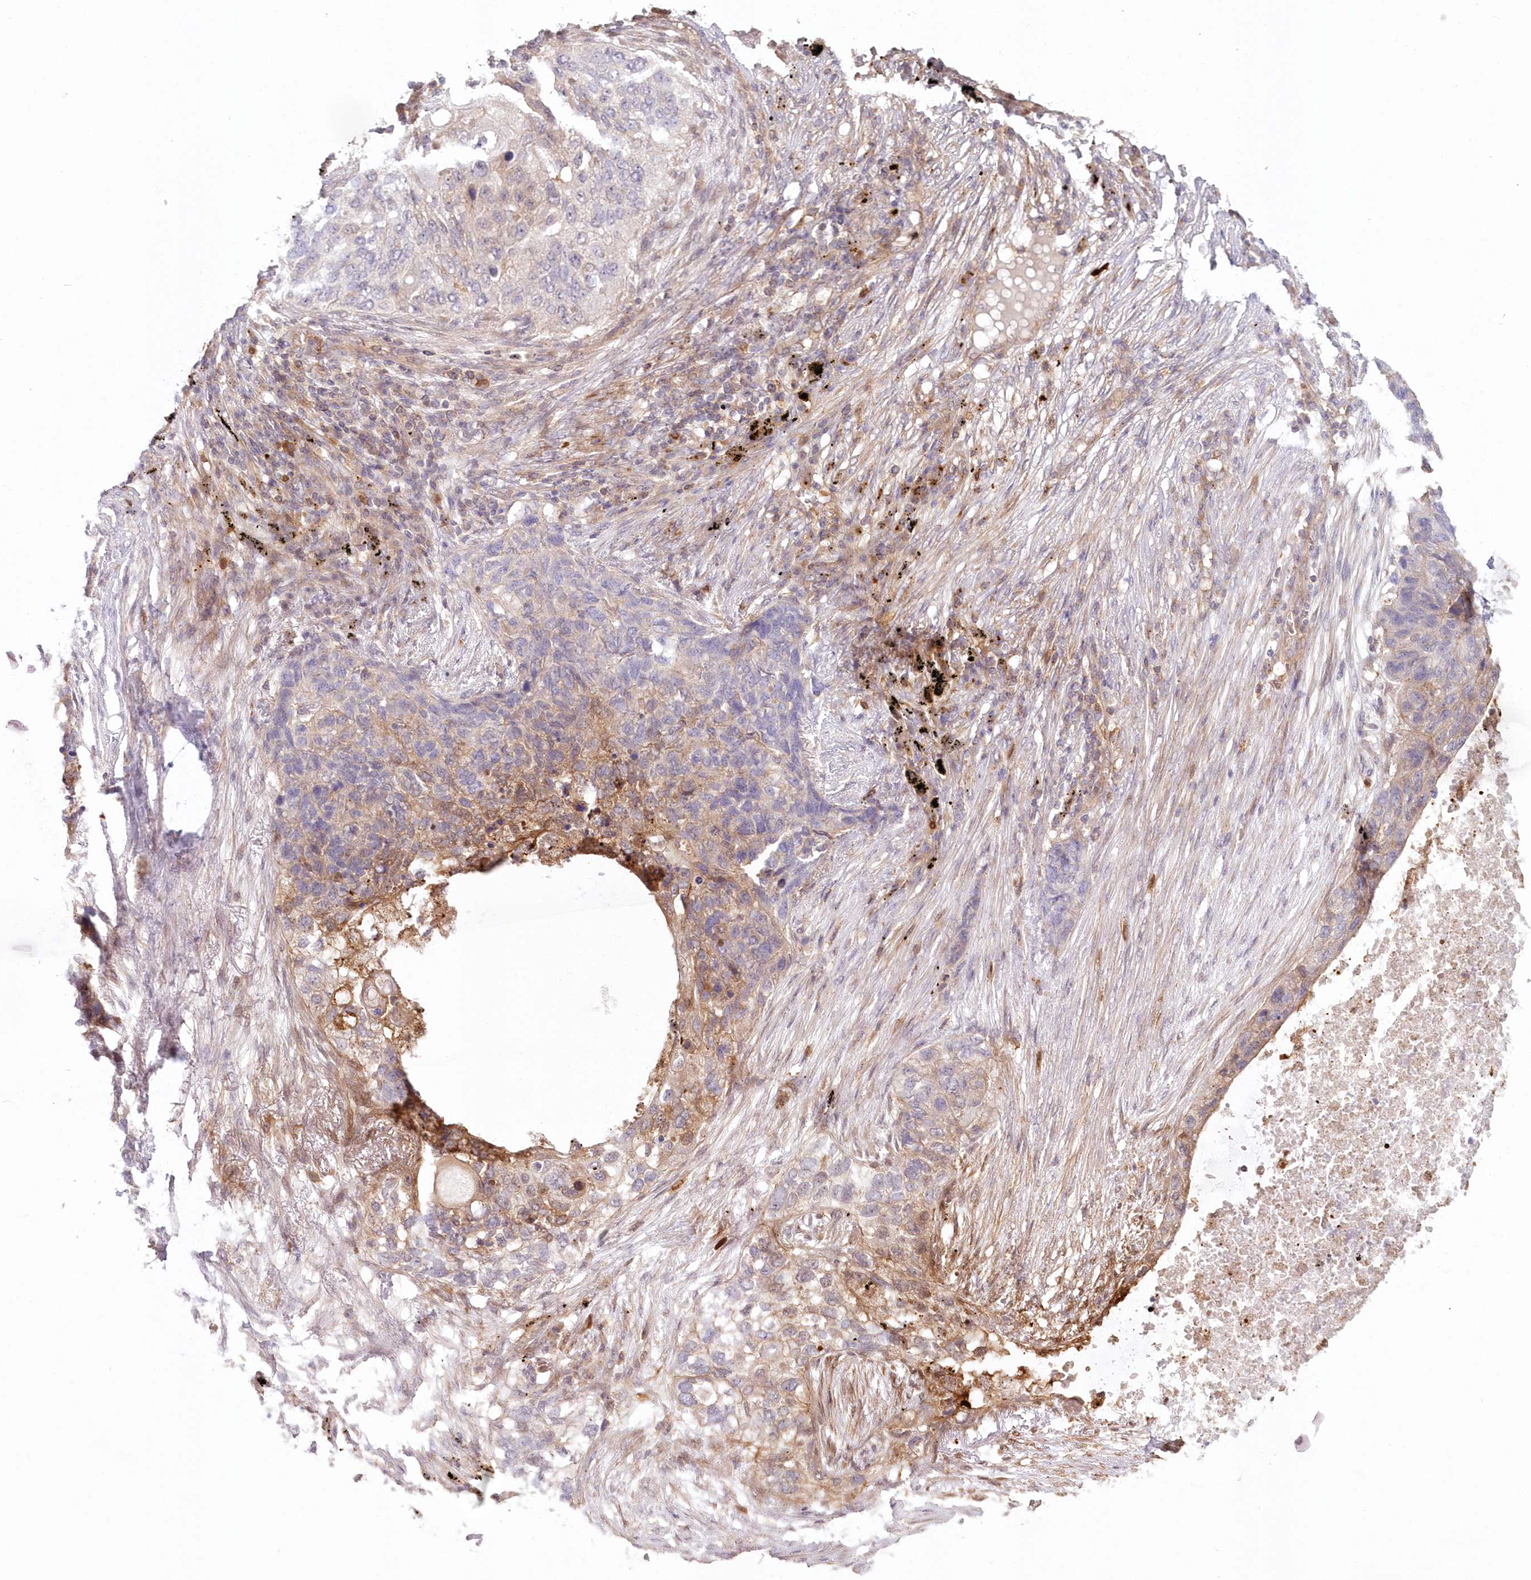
{"staining": {"intensity": "weak", "quantity": "<25%", "location": "cytoplasmic/membranous"}, "tissue": "lung cancer", "cell_type": "Tumor cells", "image_type": "cancer", "snomed": [{"axis": "morphology", "description": "Squamous cell carcinoma, NOS"}, {"axis": "topography", "description": "Lung"}], "caption": "Lung cancer was stained to show a protein in brown. There is no significant staining in tumor cells. (Immunohistochemistry, brightfield microscopy, high magnification).", "gene": "GBE1", "patient": {"sex": "female", "age": 63}}